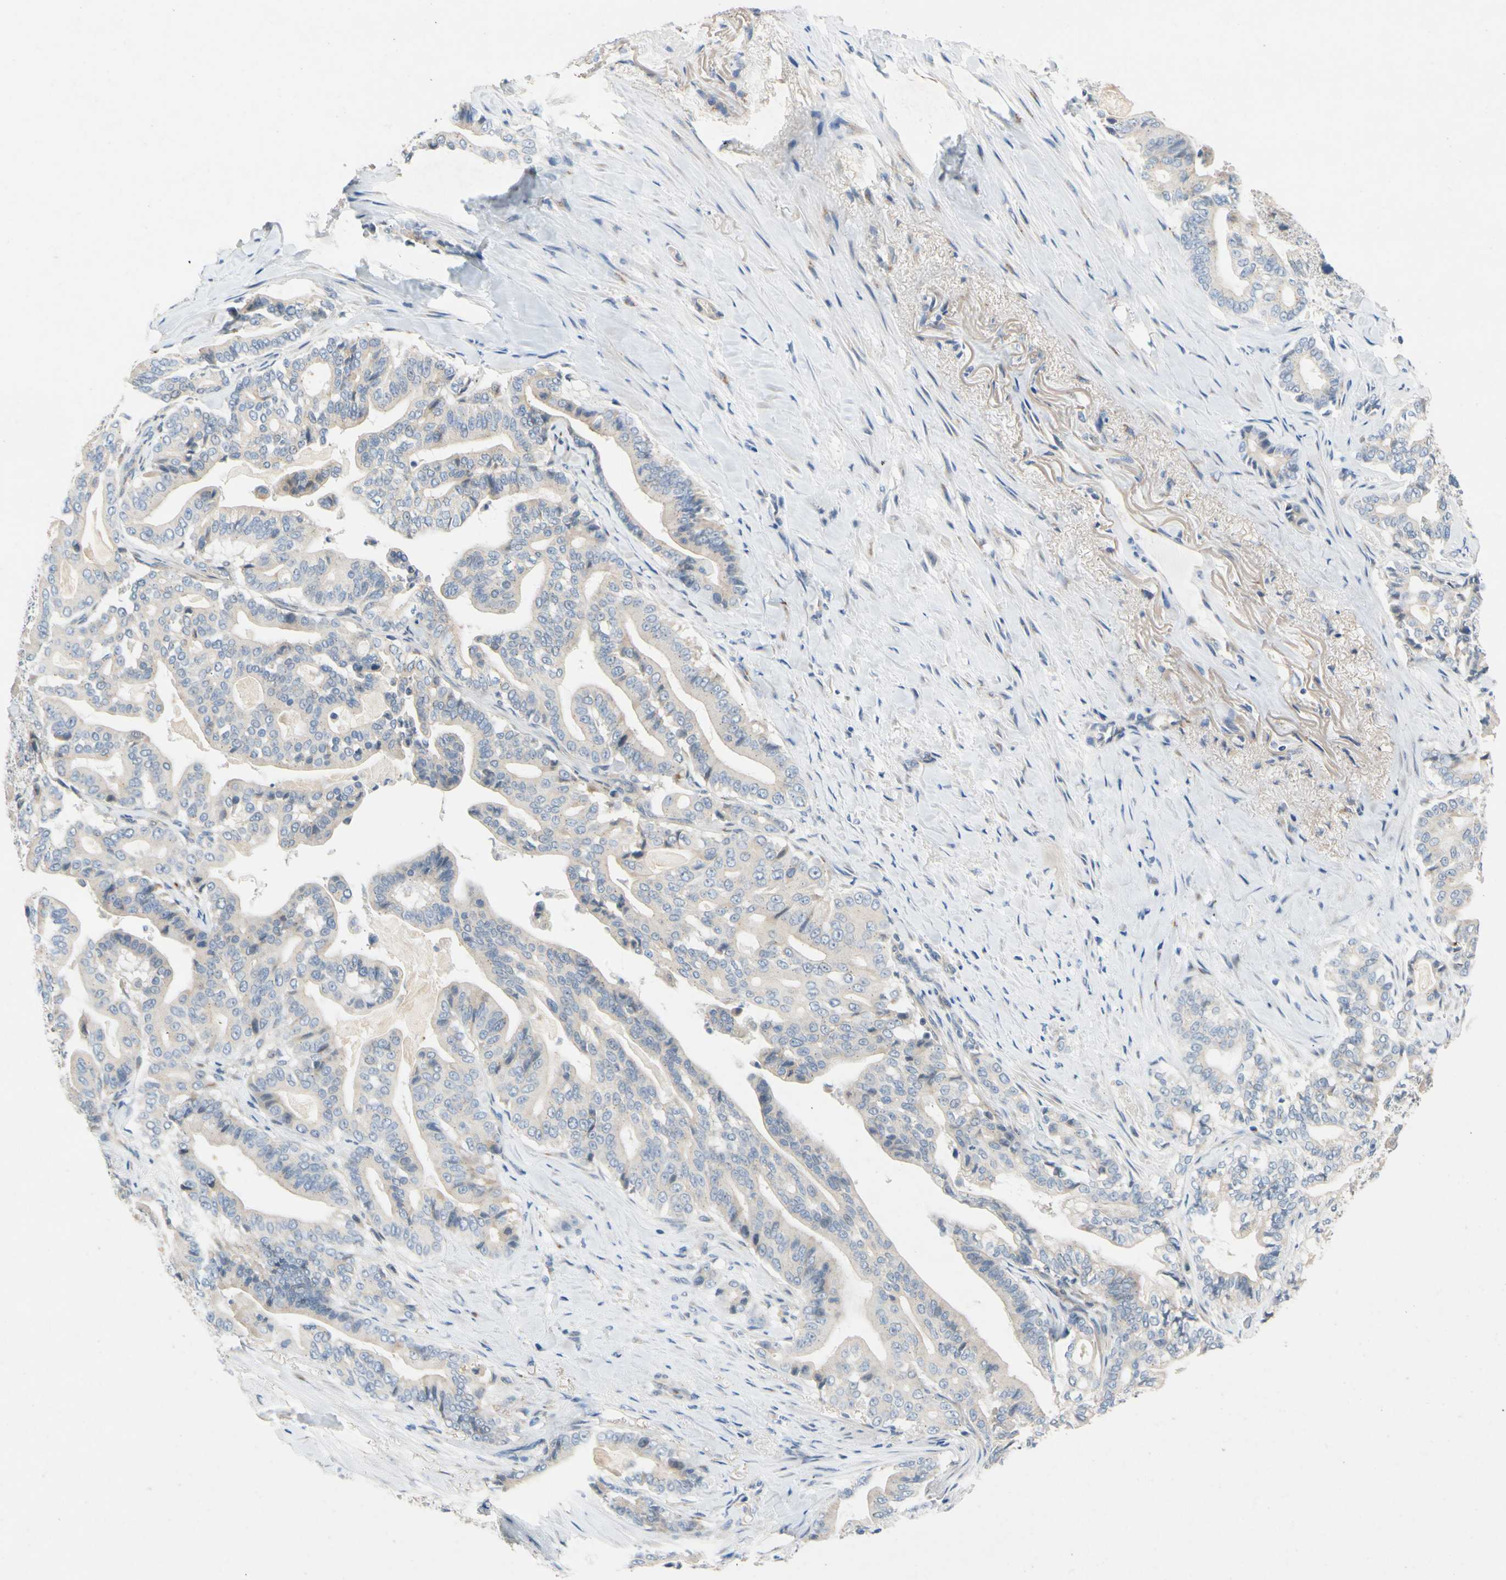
{"staining": {"intensity": "negative", "quantity": "none", "location": "none"}, "tissue": "pancreatic cancer", "cell_type": "Tumor cells", "image_type": "cancer", "snomed": [{"axis": "morphology", "description": "Adenocarcinoma, NOS"}, {"axis": "topography", "description": "Pancreas"}], "caption": "Tumor cells show no significant protein staining in pancreatic adenocarcinoma.", "gene": "GASK1B", "patient": {"sex": "male", "age": 63}}